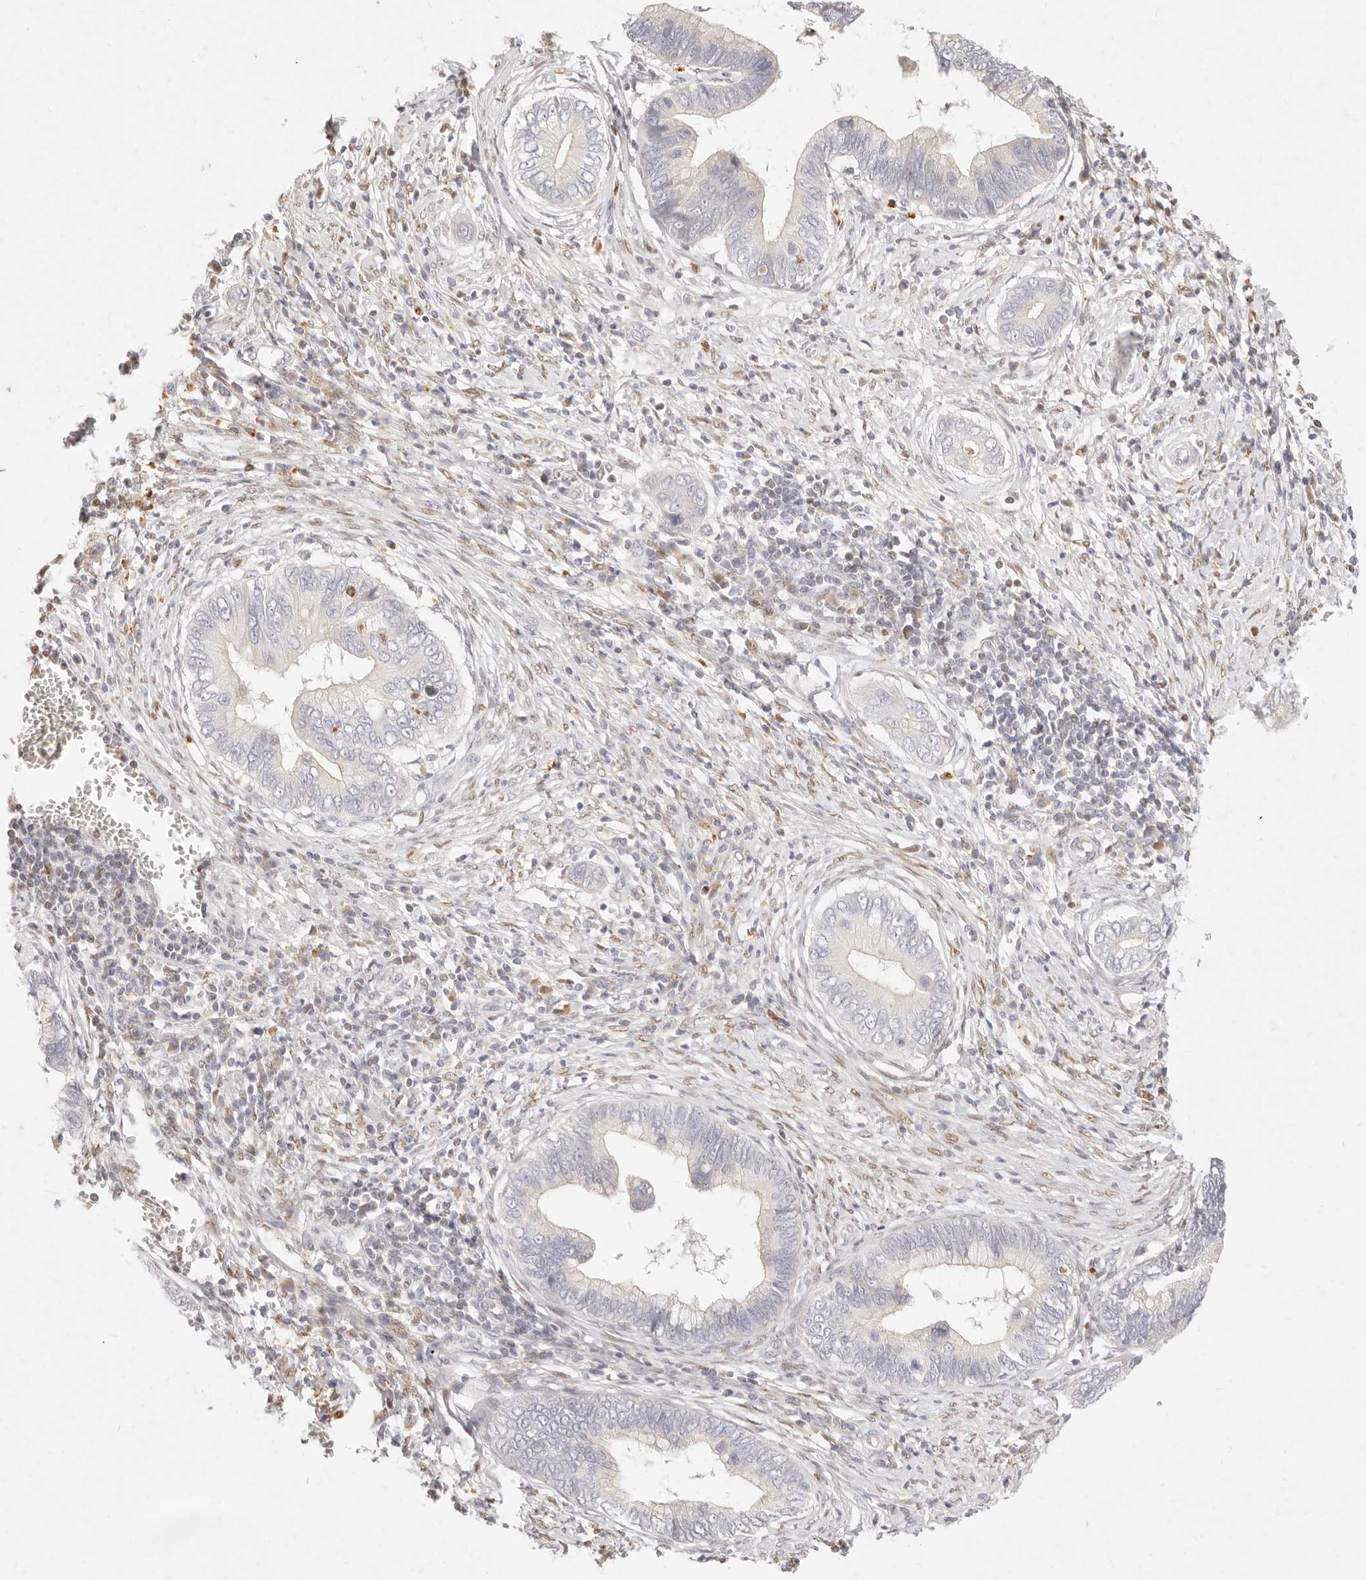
{"staining": {"intensity": "negative", "quantity": "none", "location": "none"}, "tissue": "cervical cancer", "cell_type": "Tumor cells", "image_type": "cancer", "snomed": [{"axis": "morphology", "description": "Adenocarcinoma, NOS"}, {"axis": "topography", "description": "Cervix"}], "caption": "Protein analysis of adenocarcinoma (cervical) displays no significant staining in tumor cells.", "gene": "ASCL3", "patient": {"sex": "female", "age": 44}}